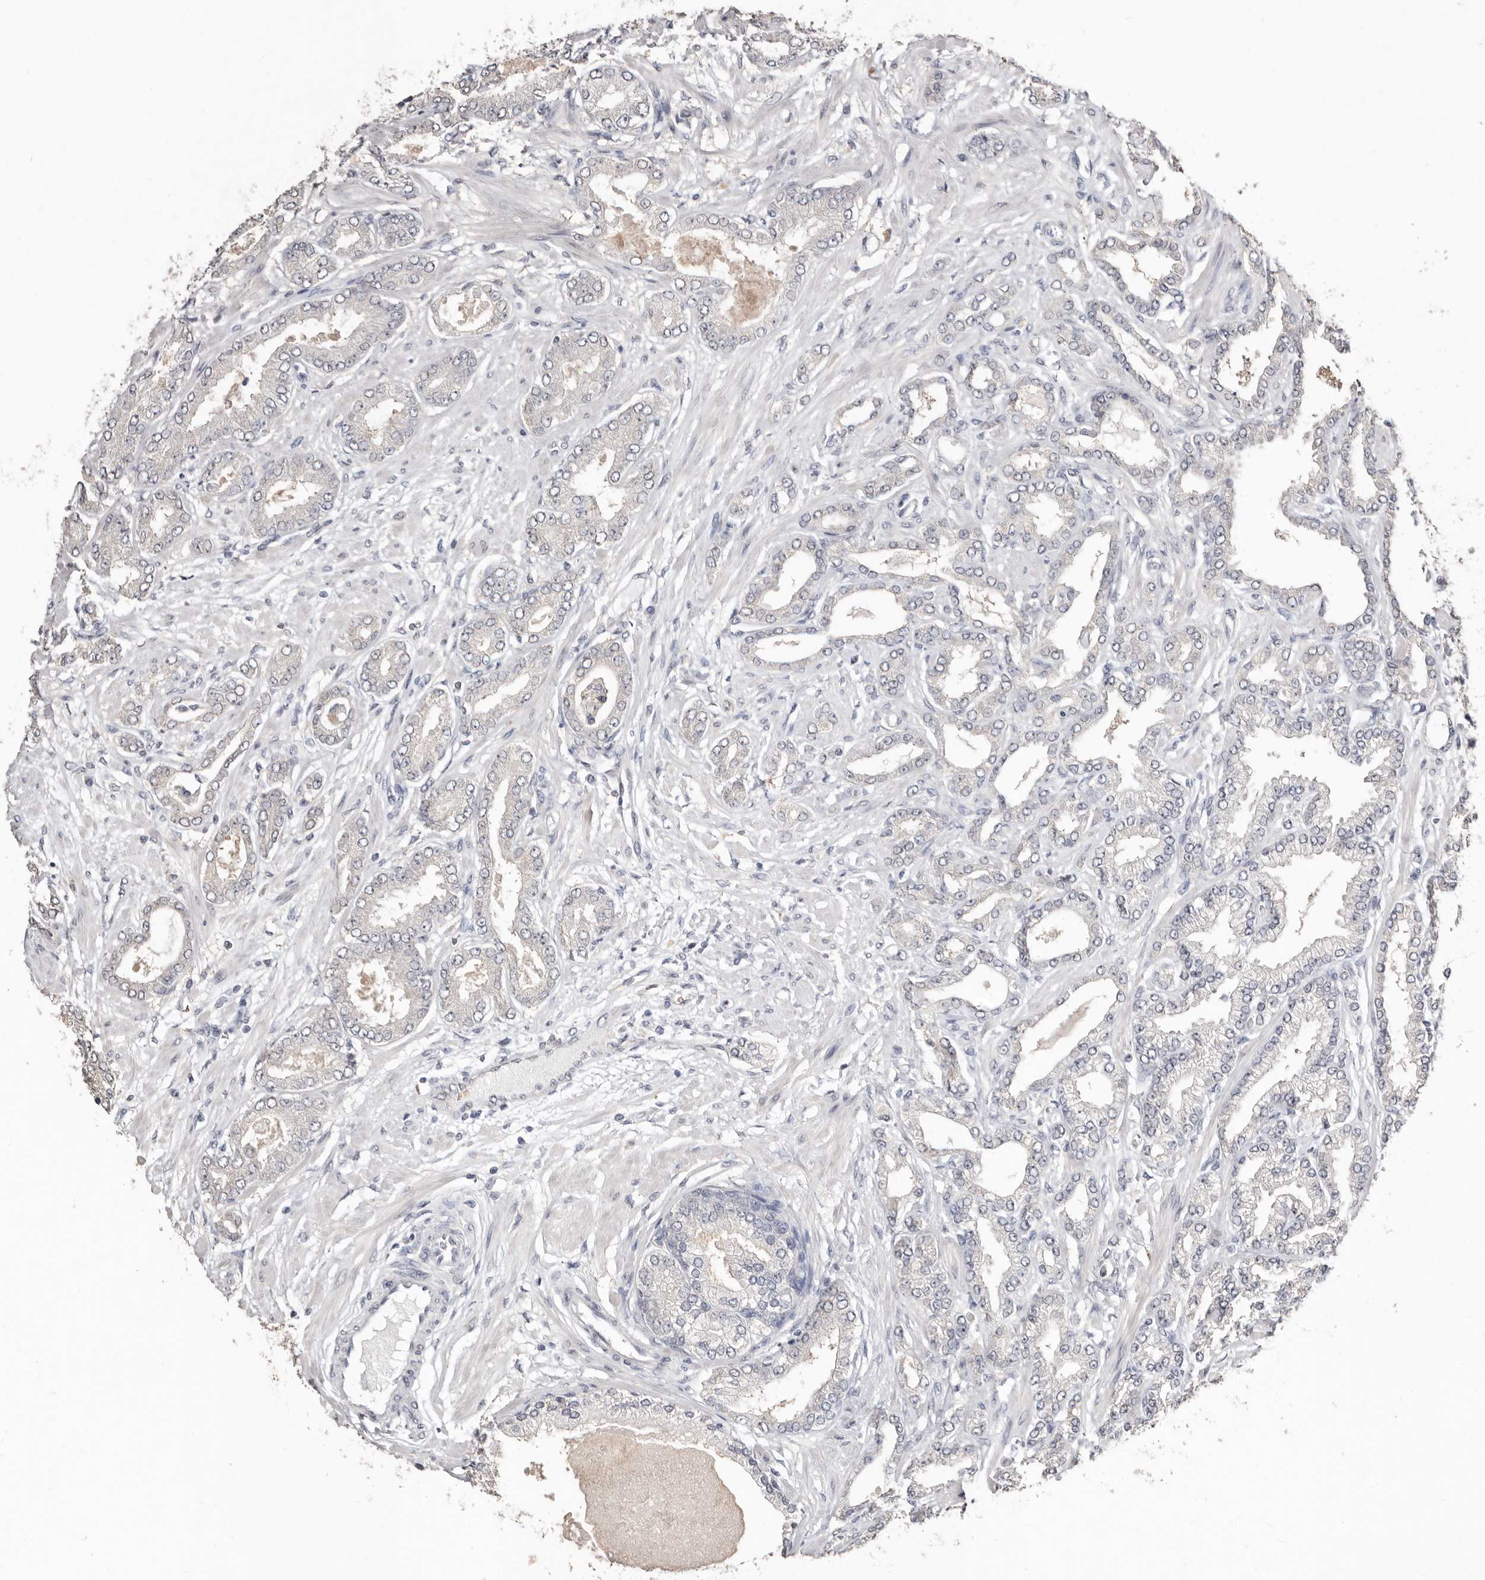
{"staining": {"intensity": "negative", "quantity": "none", "location": "none"}, "tissue": "prostate cancer", "cell_type": "Tumor cells", "image_type": "cancer", "snomed": [{"axis": "morphology", "description": "Adenocarcinoma, Low grade"}, {"axis": "topography", "description": "Prostate"}], "caption": "A micrograph of adenocarcinoma (low-grade) (prostate) stained for a protein exhibits no brown staining in tumor cells. (IHC, brightfield microscopy, high magnification).", "gene": "SULT1E1", "patient": {"sex": "male", "age": 63}}